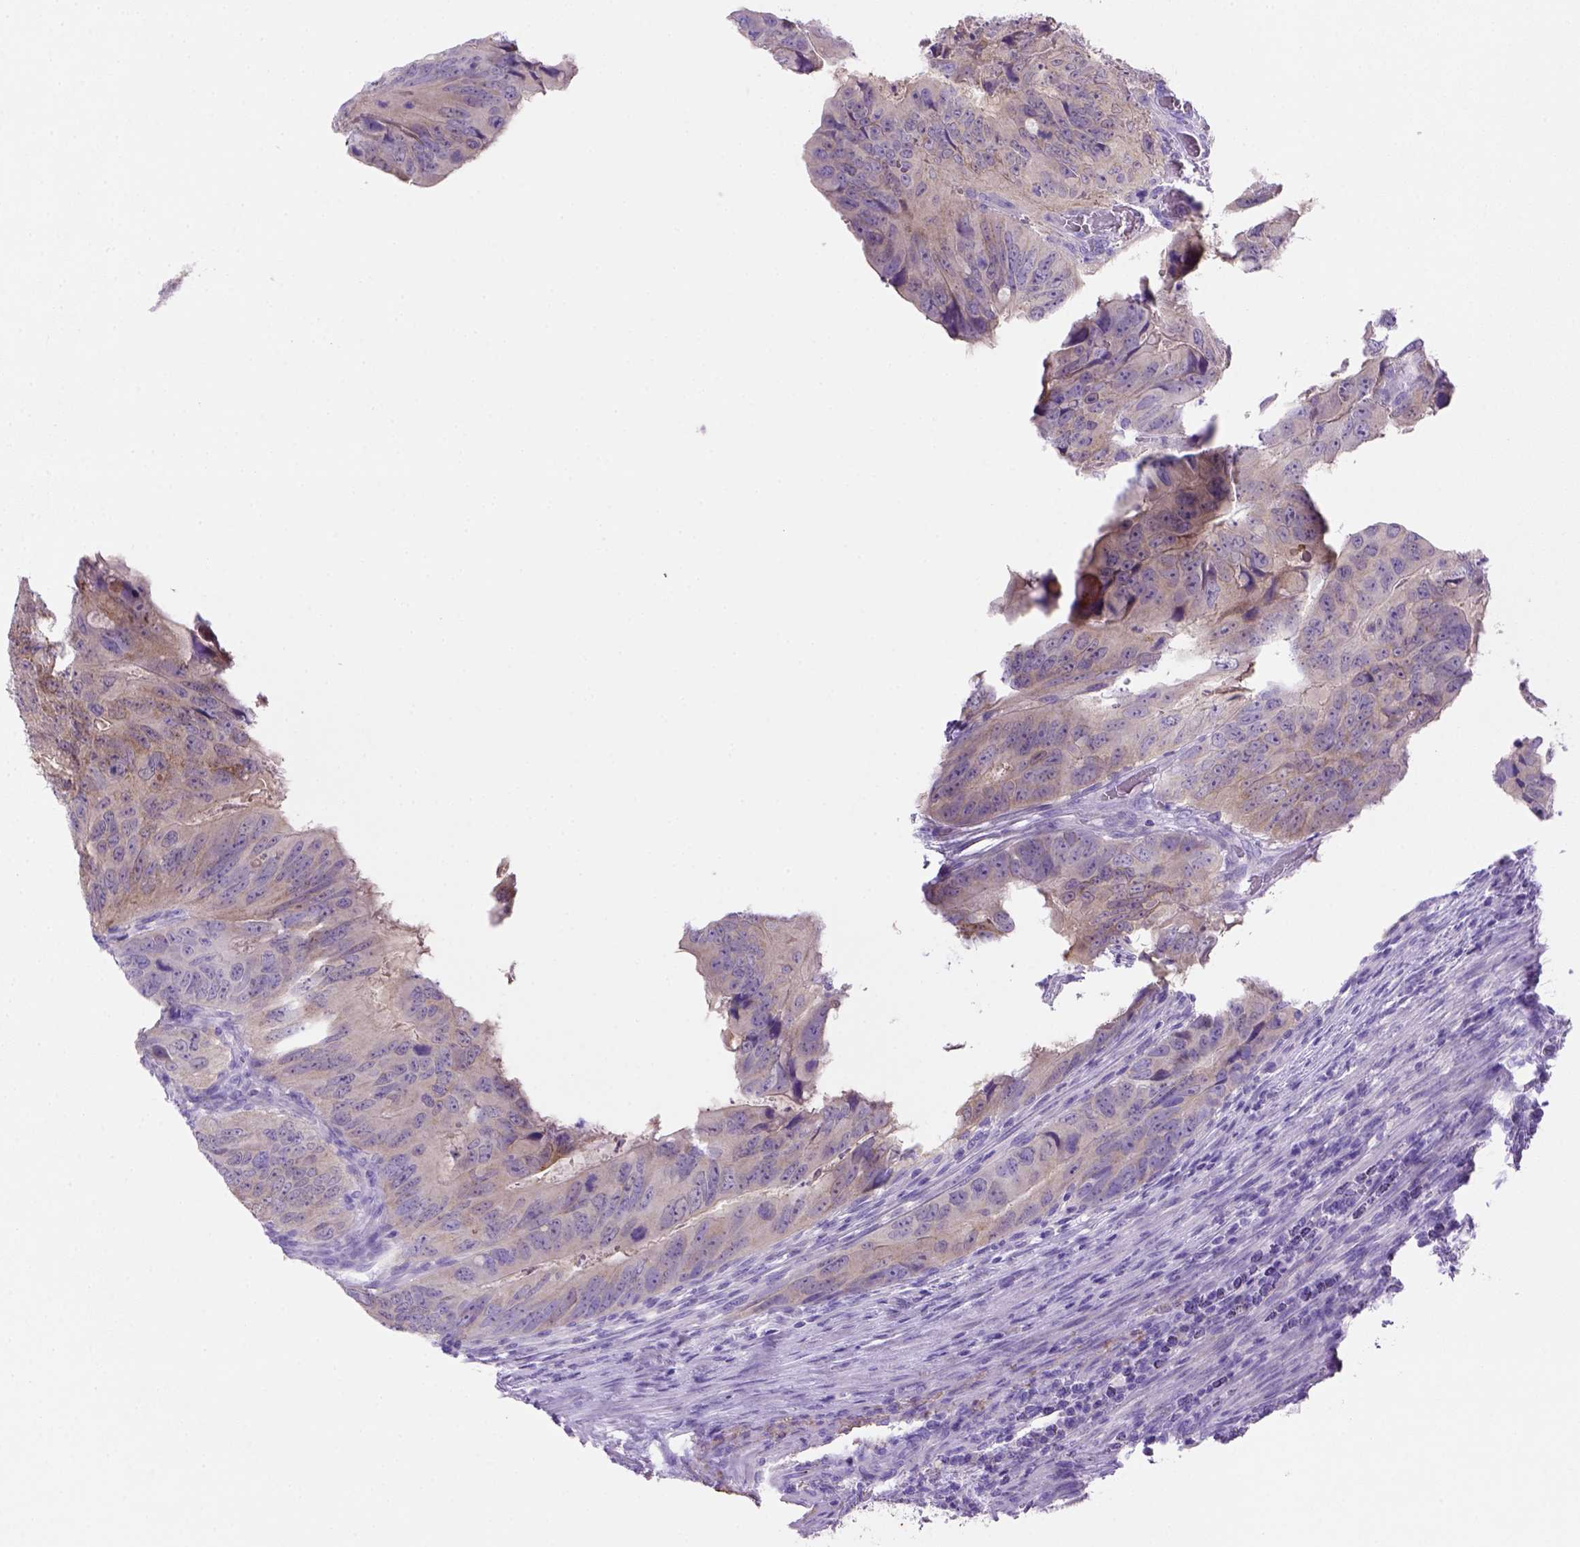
{"staining": {"intensity": "weak", "quantity": "<25%", "location": "cytoplasmic/membranous"}, "tissue": "colorectal cancer", "cell_type": "Tumor cells", "image_type": "cancer", "snomed": [{"axis": "morphology", "description": "Adenocarcinoma, NOS"}, {"axis": "topography", "description": "Colon"}], "caption": "This is a image of IHC staining of adenocarcinoma (colorectal), which shows no staining in tumor cells.", "gene": "SIRPD", "patient": {"sex": "male", "age": 79}}